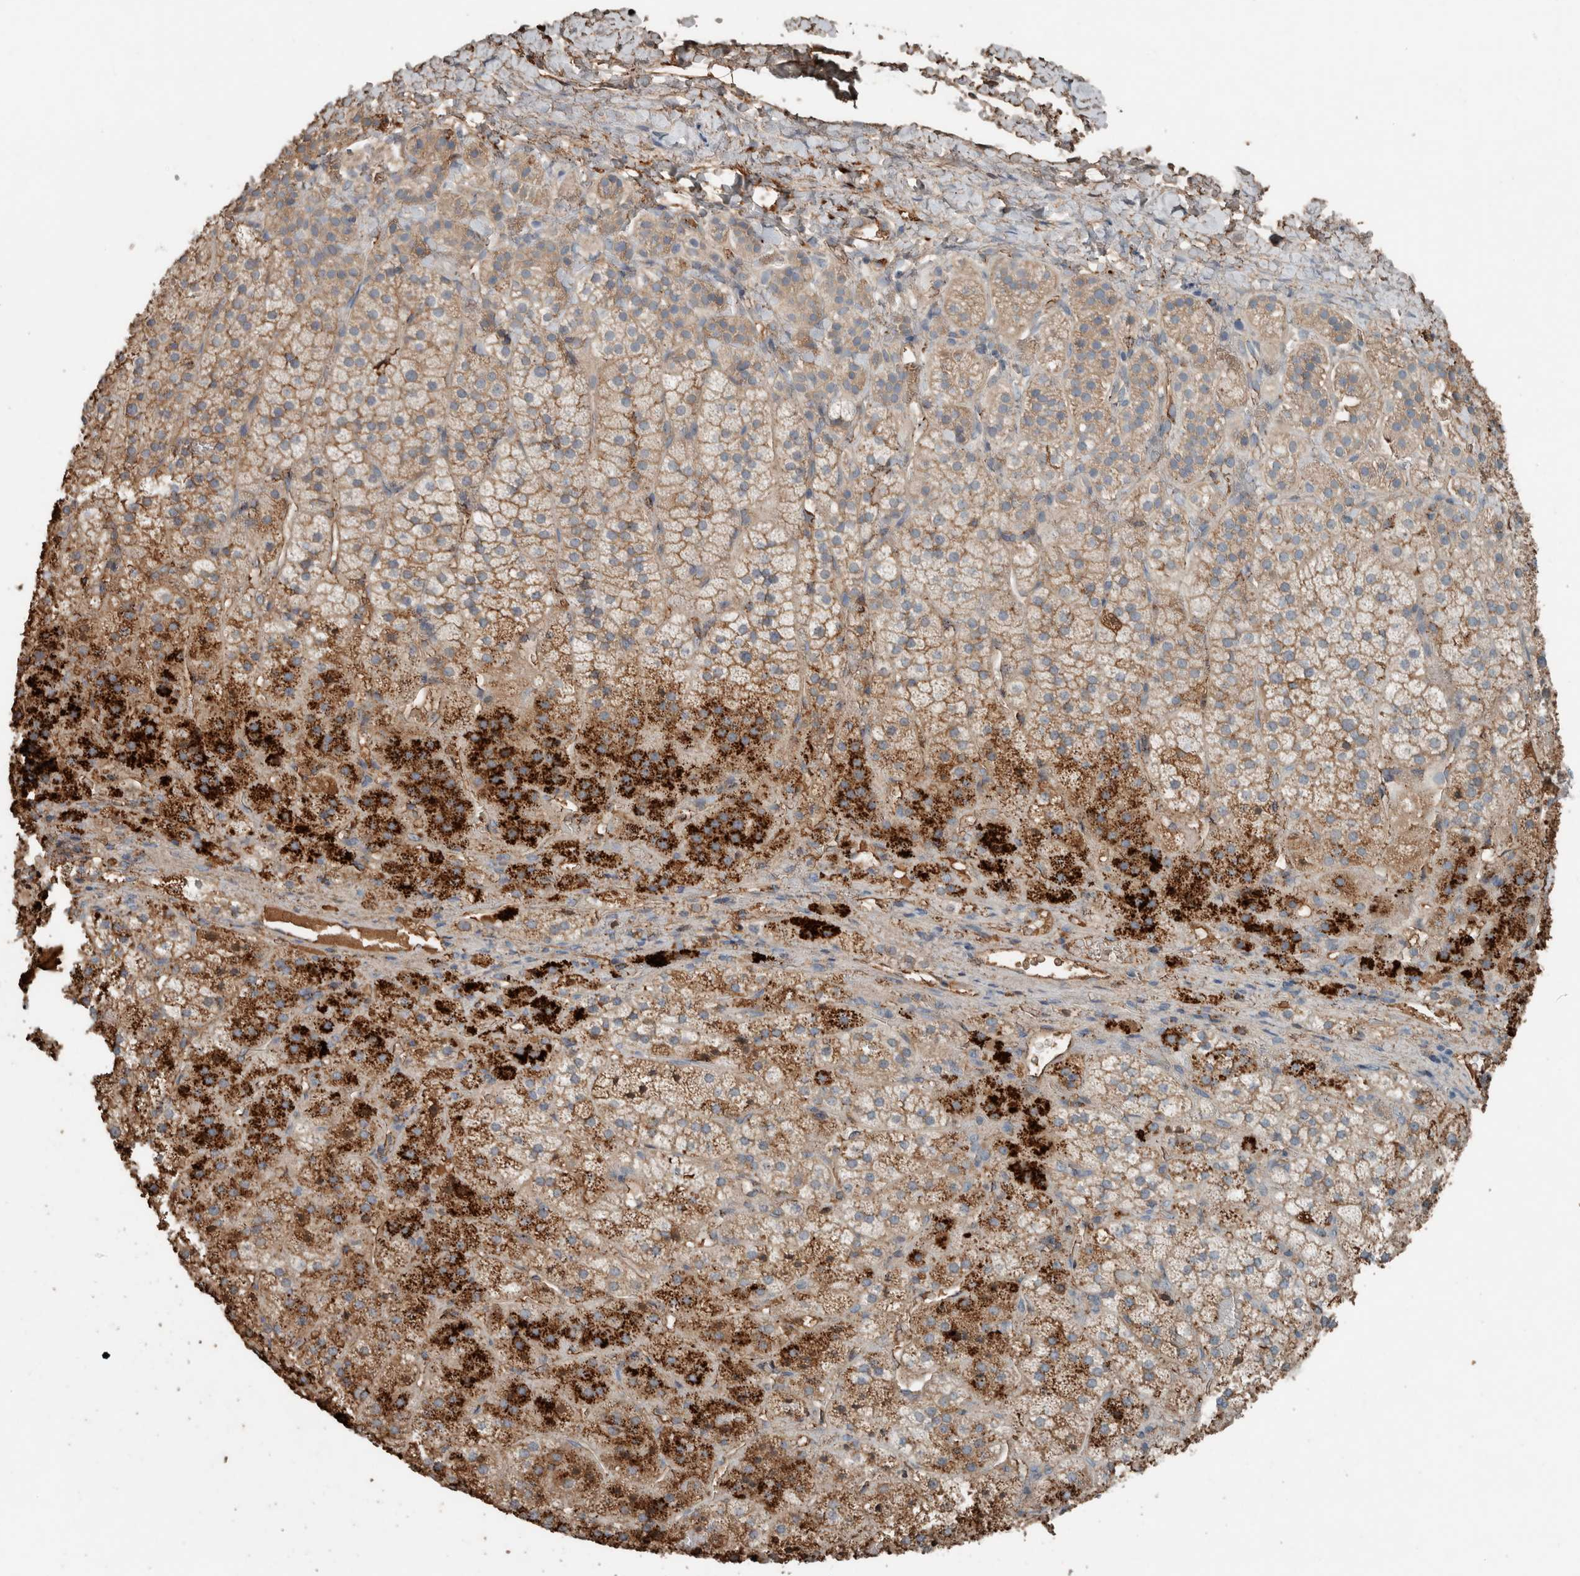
{"staining": {"intensity": "moderate", "quantity": ">75%", "location": "cytoplasmic/membranous"}, "tissue": "adrenal gland", "cell_type": "Glandular cells", "image_type": "normal", "snomed": [{"axis": "morphology", "description": "Normal tissue, NOS"}, {"axis": "topography", "description": "Adrenal gland"}], "caption": "The photomicrograph reveals immunohistochemical staining of unremarkable adrenal gland. There is moderate cytoplasmic/membranous staining is present in about >75% of glandular cells. (brown staining indicates protein expression, while blue staining denotes nuclei).", "gene": "USP34", "patient": {"sex": "female", "age": 44}}